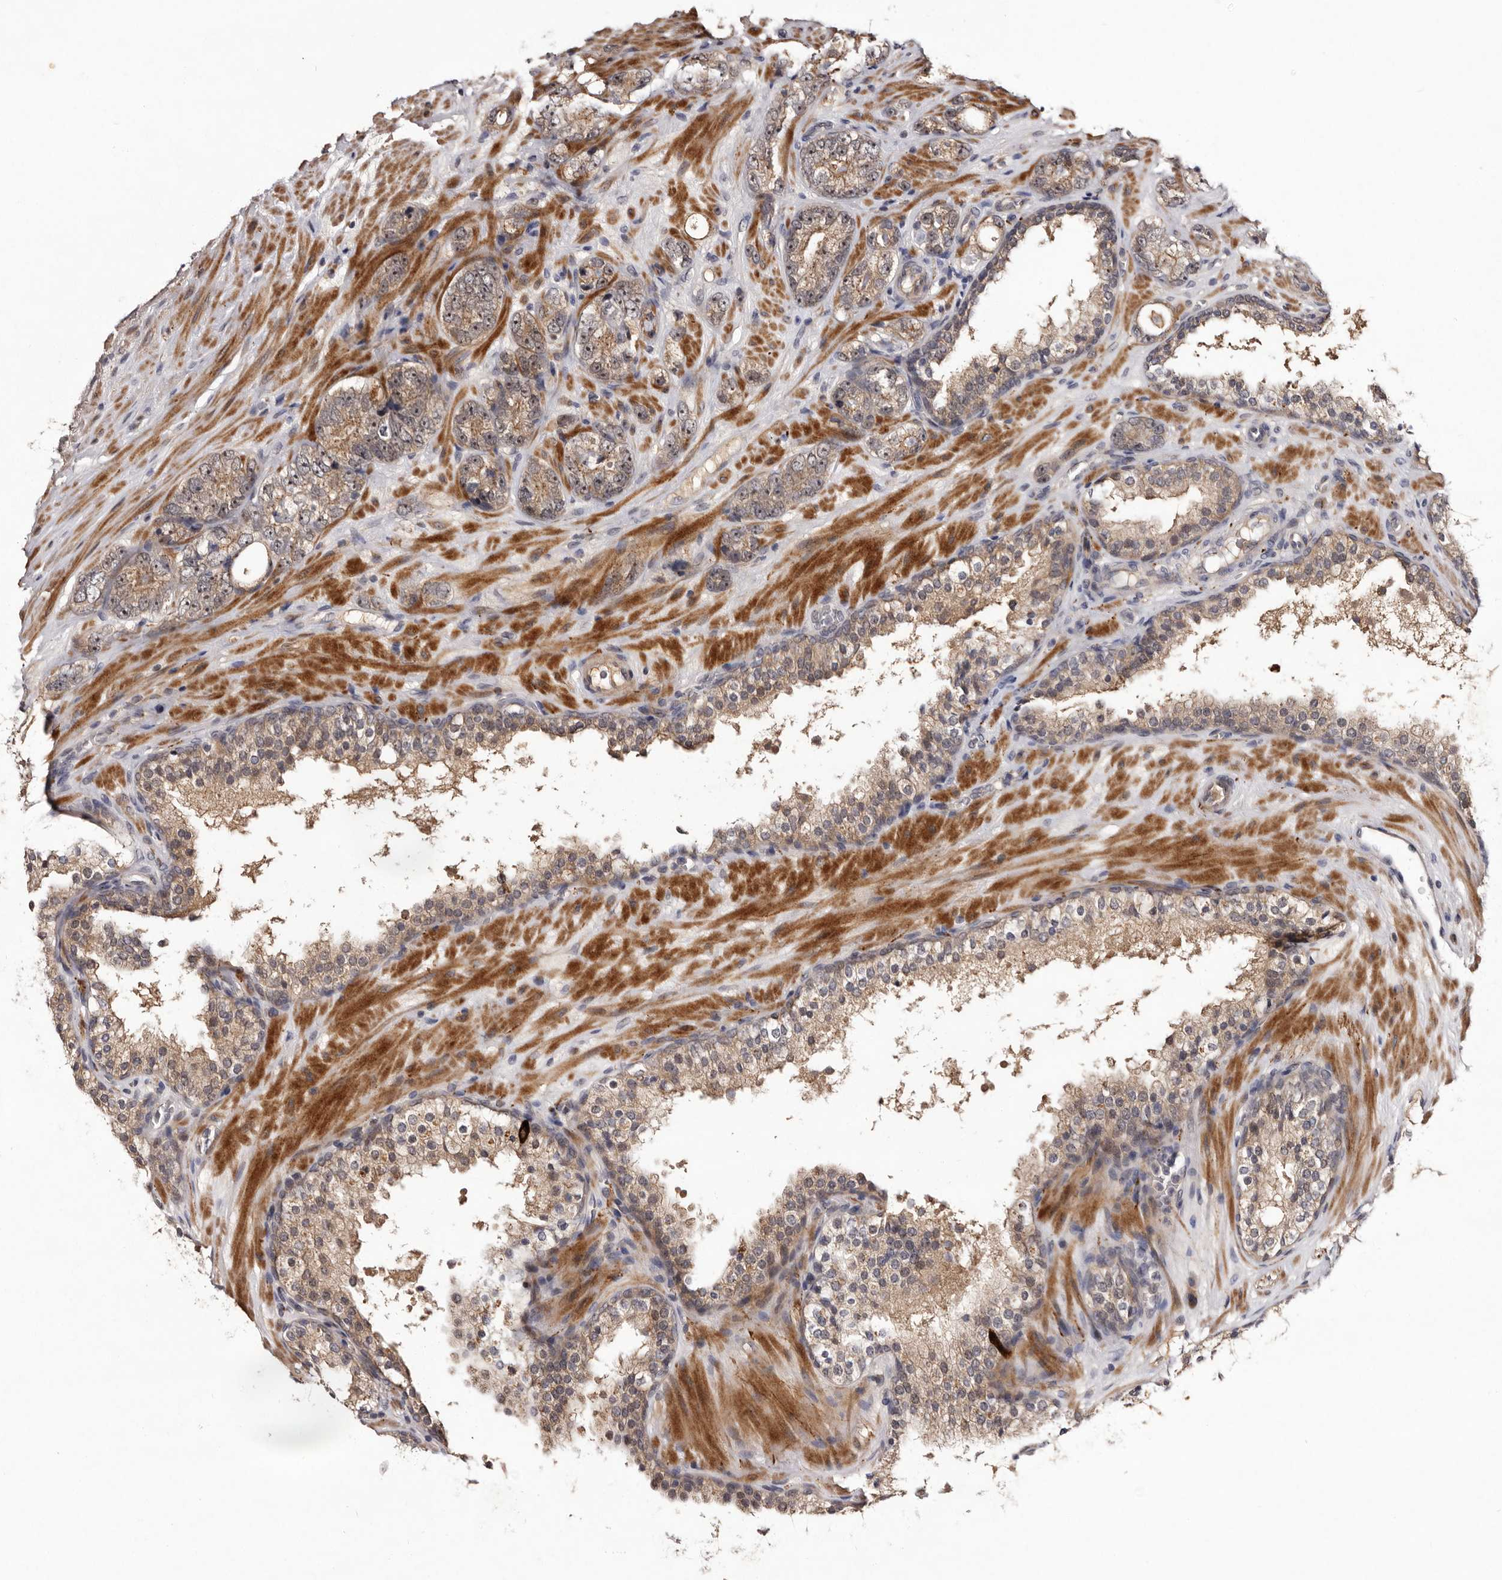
{"staining": {"intensity": "weak", "quantity": ">75%", "location": "cytoplasmic/membranous"}, "tissue": "prostate cancer", "cell_type": "Tumor cells", "image_type": "cancer", "snomed": [{"axis": "morphology", "description": "Adenocarcinoma, High grade"}, {"axis": "topography", "description": "Prostate"}], "caption": "Prostate cancer (high-grade adenocarcinoma) was stained to show a protein in brown. There is low levels of weak cytoplasmic/membranous expression in about >75% of tumor cells.", "gene": "LANCL2", "patient": {"sex": "male", "age": 56}}